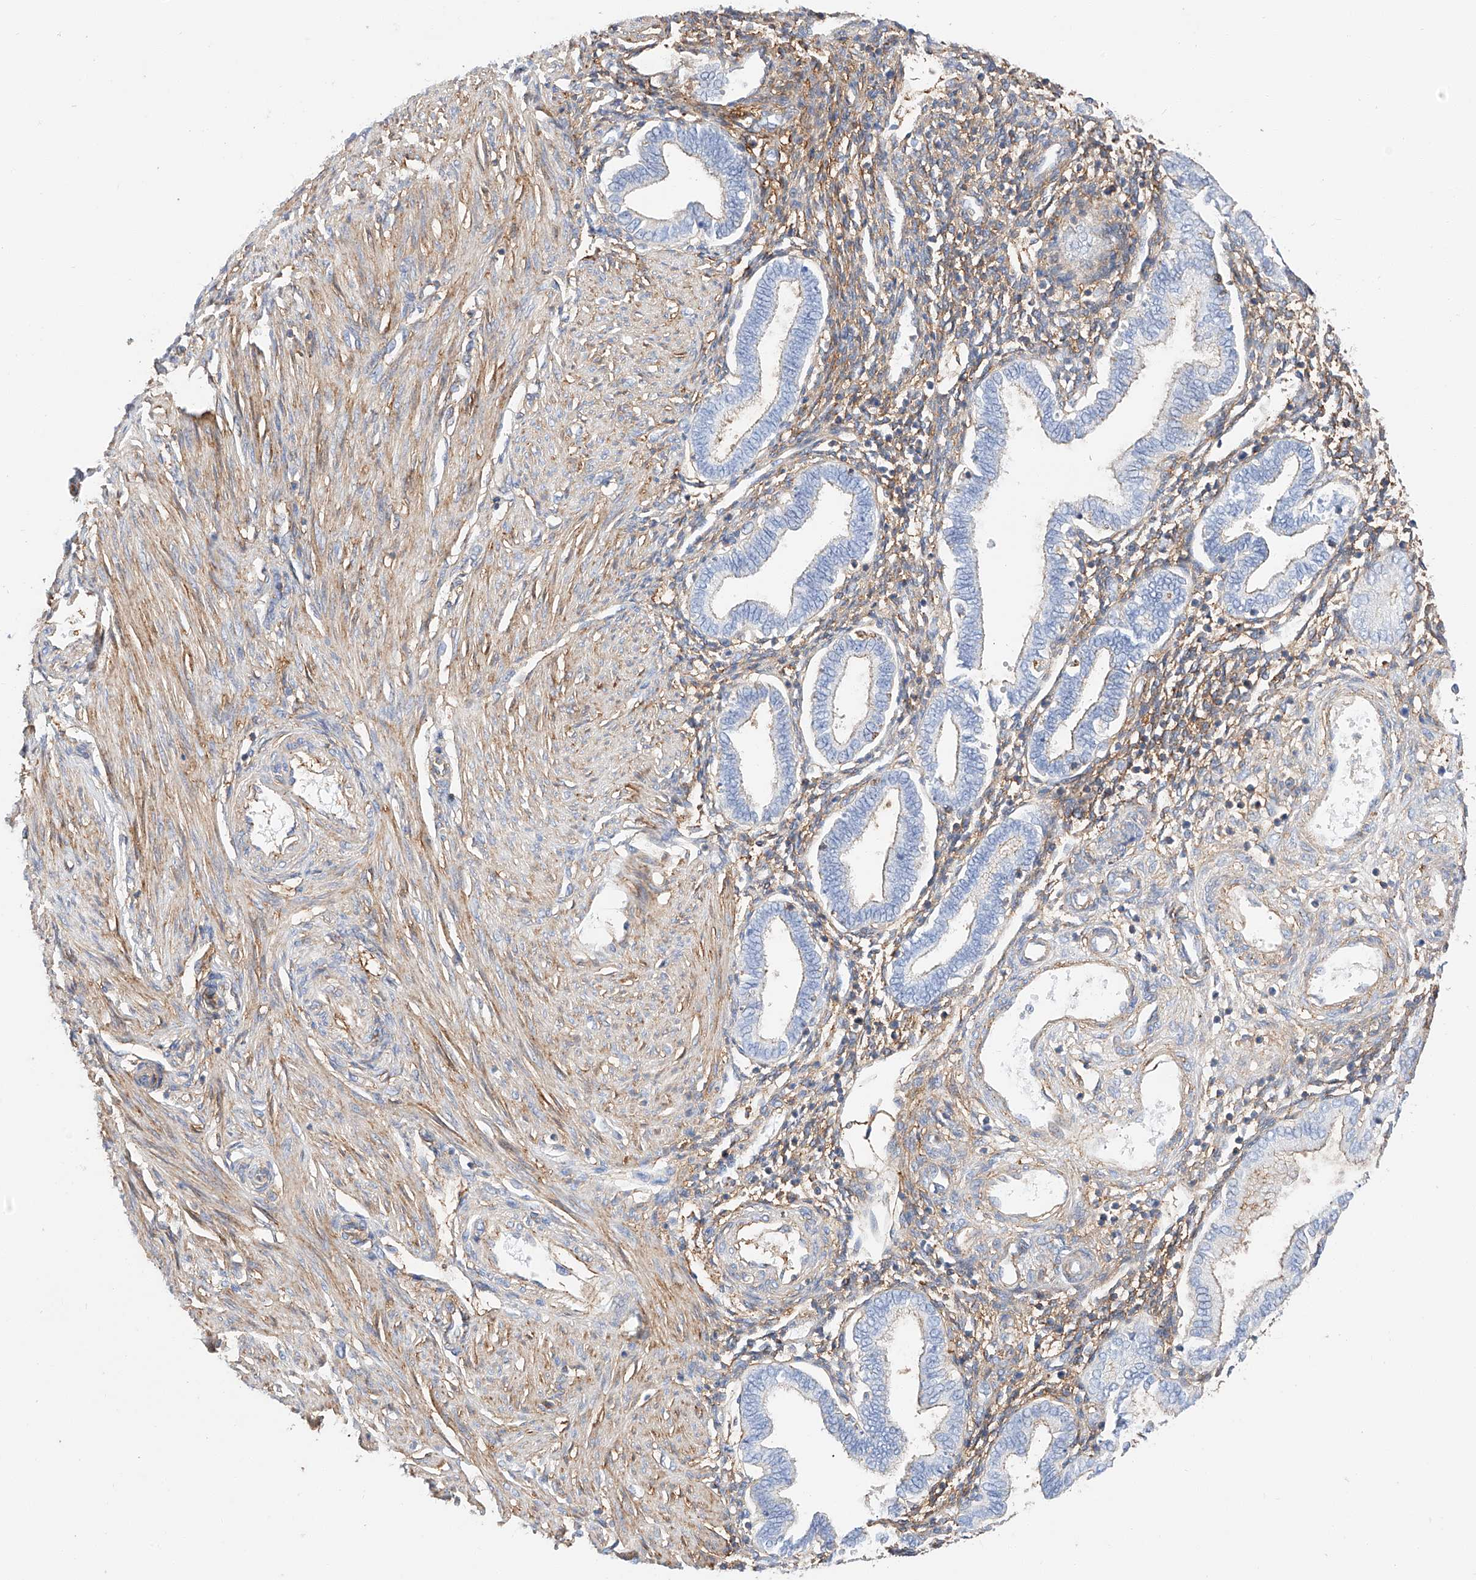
{"staining": {"intensity": "weak", "quantity": "25%-75%", "location": "cytoplasmic/membranous"}, "tissue": "endometrium", "cell_type": "Cells in endometrial stroma", "image_type": "normal", "snomed": [{"axis": "morphology", "description": "Normal tissue, NOS"}, {"axis": "topography", "description": "Endometrium"}], "caption": "Protein positivity by immunohistochemistry (IHC) shows weak cytoplasmic/membranous positivity in approximately 25%-75% of cells in endometrial stroma in benign endometrium.", "gene": "ENSG00000259132", "patient": {"sex": "female", "age": 53}}